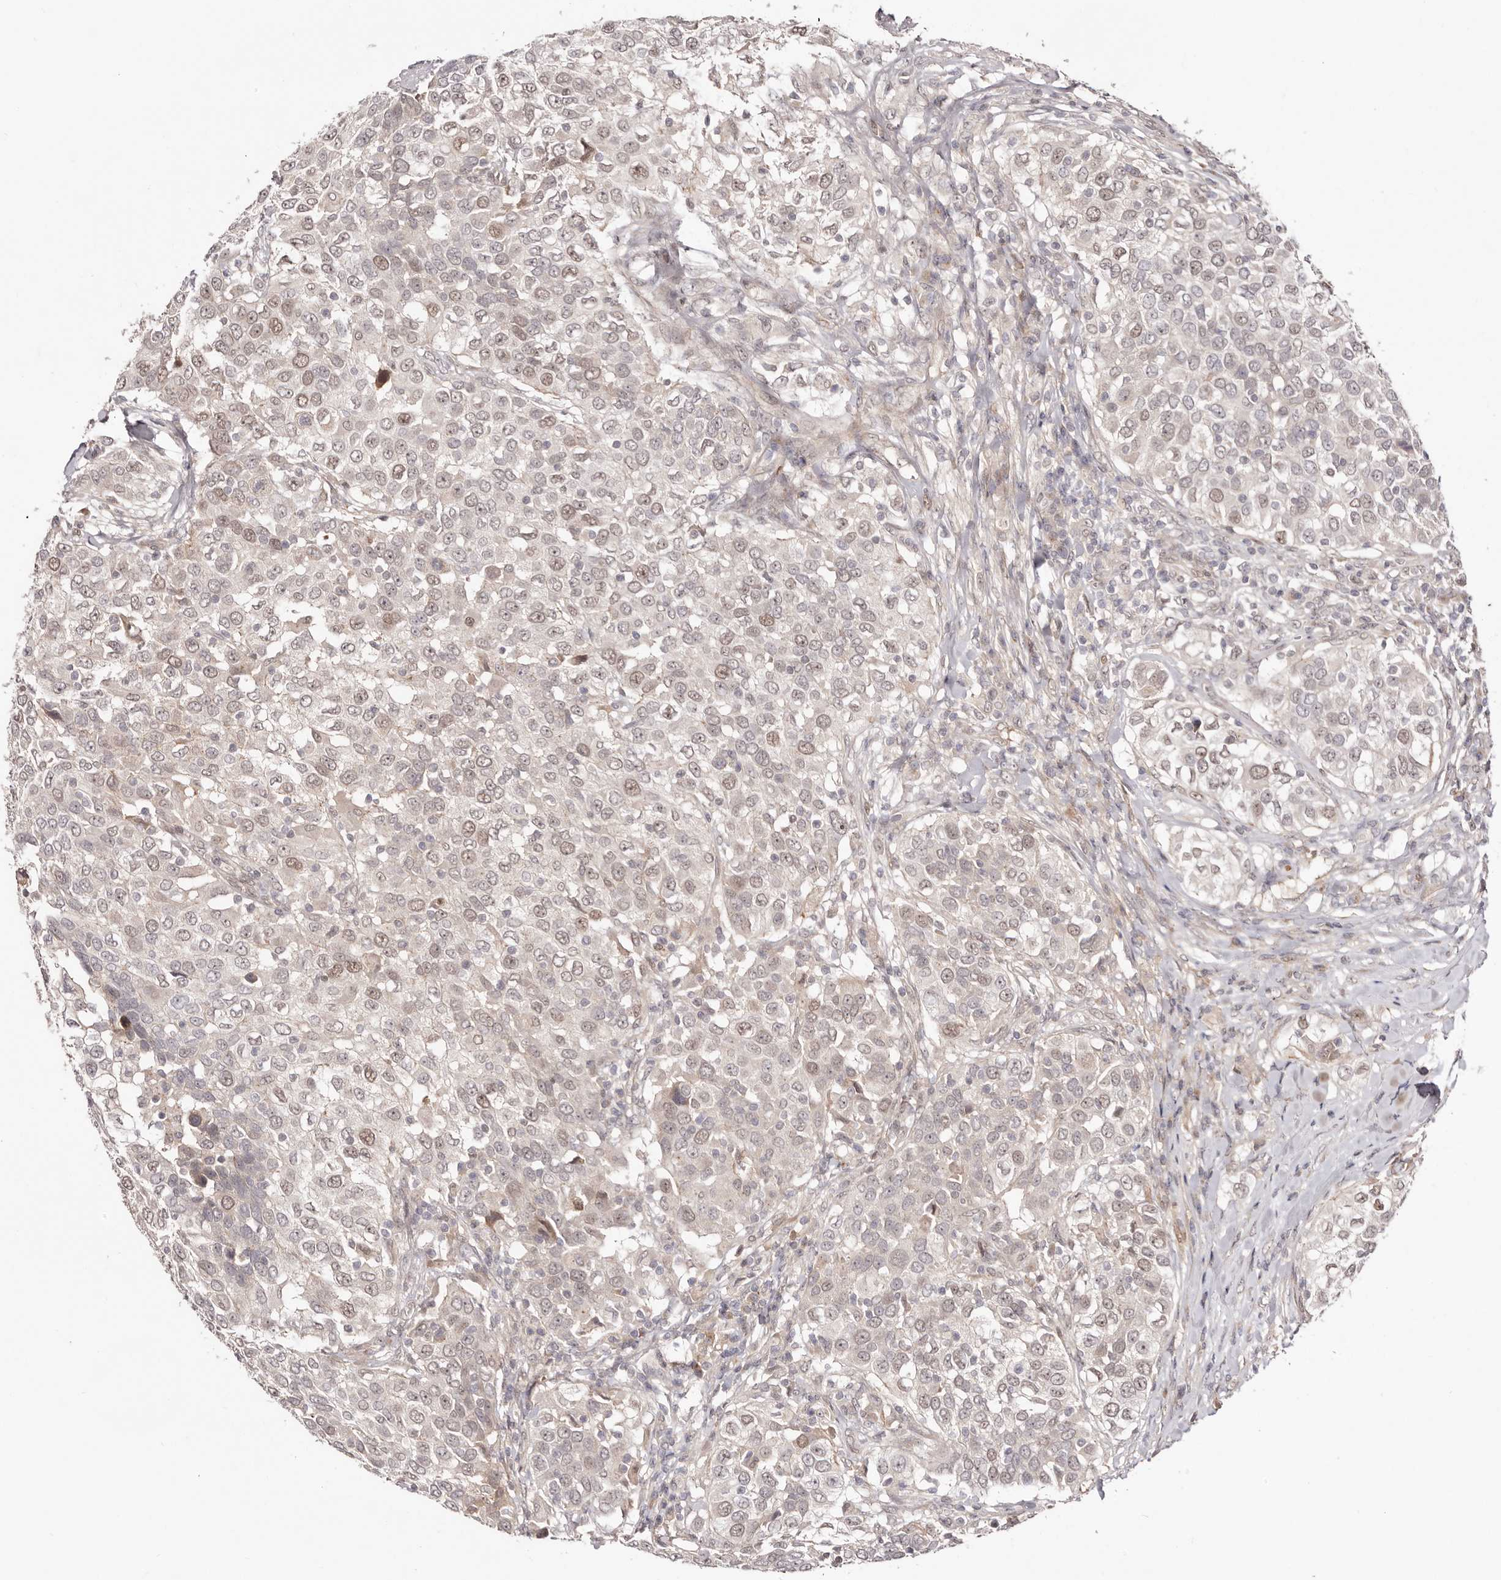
{"staining": {"intensity": "weak", "quantity": "<25%", "location": "cytoplasmic/membranous,nuclear"}, "tissue": "urothelial cancer", "cell_type": "Tumor cells", "image_type": "cancer", "snomed": [{"axis": "morphology", "description": "Urothelial carcinoma, High grade"}, {"axis": "topography", "description": "Urinary bladder"}], "caption": "High-grade urothelial carcinoma was stained to show a protein in brown. There is no significant staining in tumor cells. The staining is performed using DAB brown chromogen with nuclei counter-stained in using hematoxylin.", "gene": "EGR3", "patient": {"sex": "female", "age": 80}}